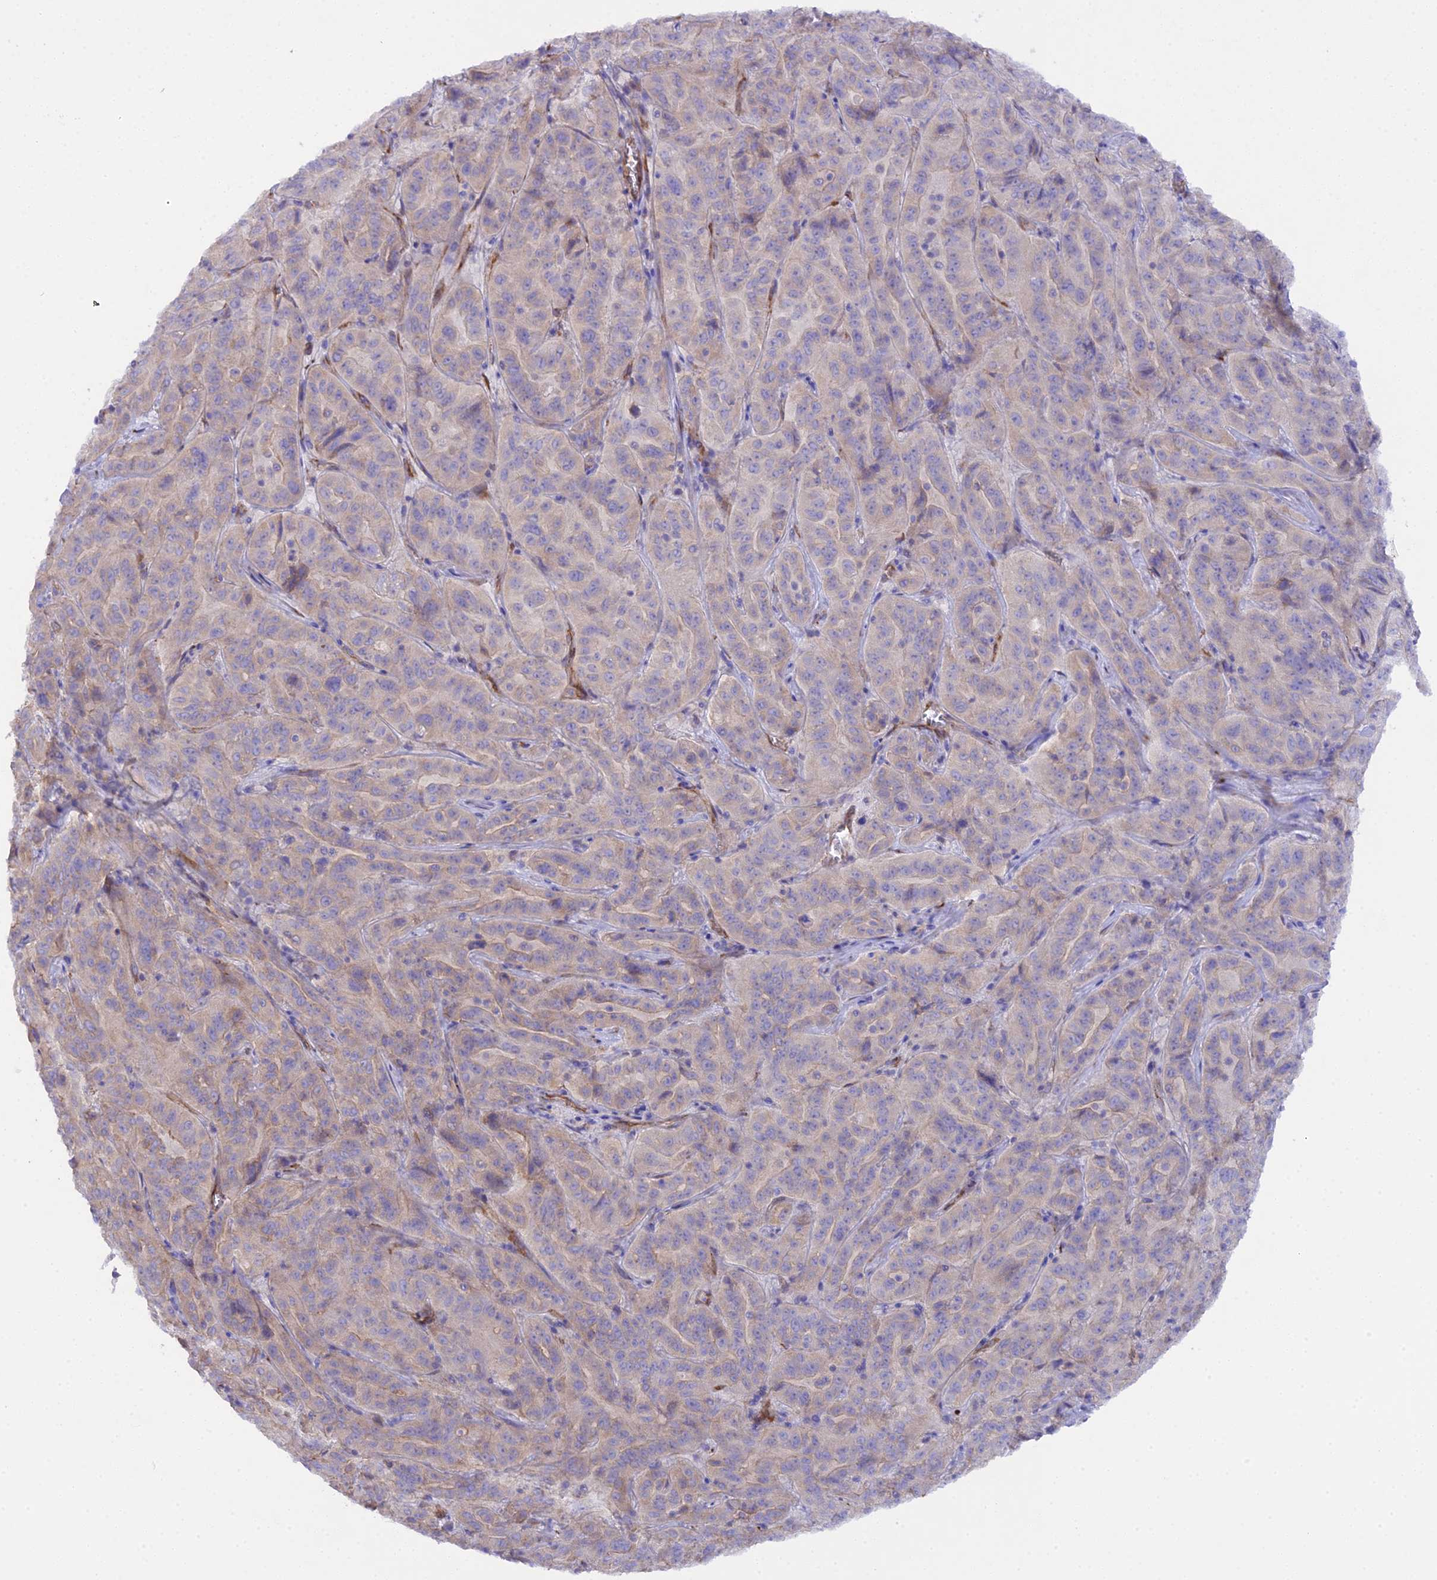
{"staining": {"intensity": "moderate", "quantity": "25%-75%", "location": "cytoplasmic/membranous"}, "tissue": "pancreatic cancer", "cell_type": "Tumor cells", "image_type": "cancer", "snomed": [{"axis": "morphology", "description": "Adenocarcinoma, NOS"}, {"axis": "topography", "description": "Pancreas"}], "caption": "Pancreatic cancer stained with a brown dye exhibits moderate cytoplasmic/membranous positive expression in approximately 25%-75% of tumor cells.", "gene": "CFAP45", "patient": {"sex": "male", "age": 63}}